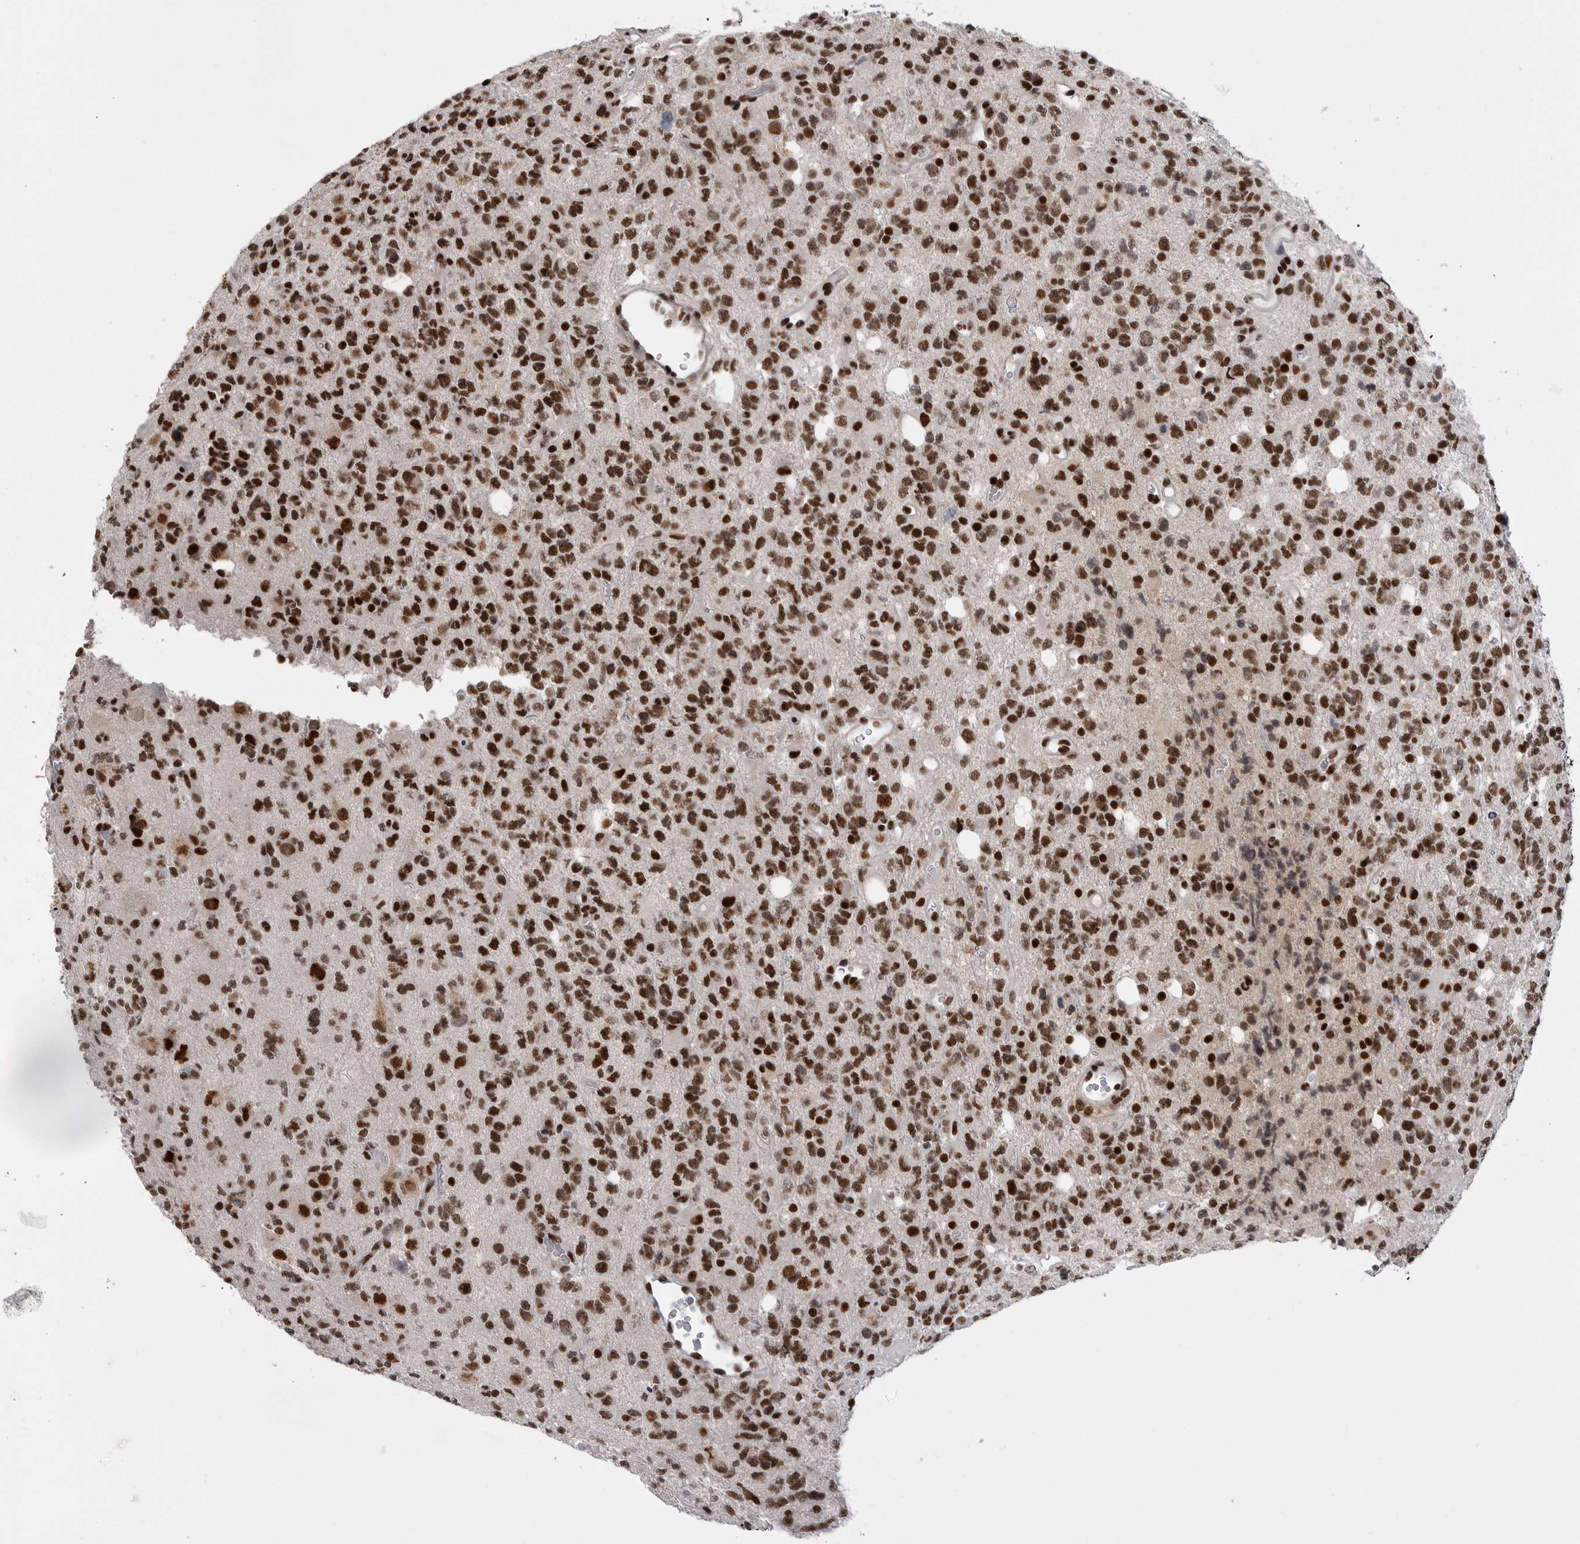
{"staining": {"intensity": "strong", "quantity": ">75%", "location": "nuclear"}, "tissue": "glioma", "cell_type": "Tumor cells", "image_type": "cancer", "snomed": [{"axis": "morphology", "description": "Glioma, malignant, High grade"}, {"axis": "topography", "description": "Brain"}], "caption": "Strong nuclear expression is identified in approximately >75% of tumor cells in high-grade glioma (malignant).", "gene": "PPP1R8", "patient": {"sex": "female", "age": 62}}